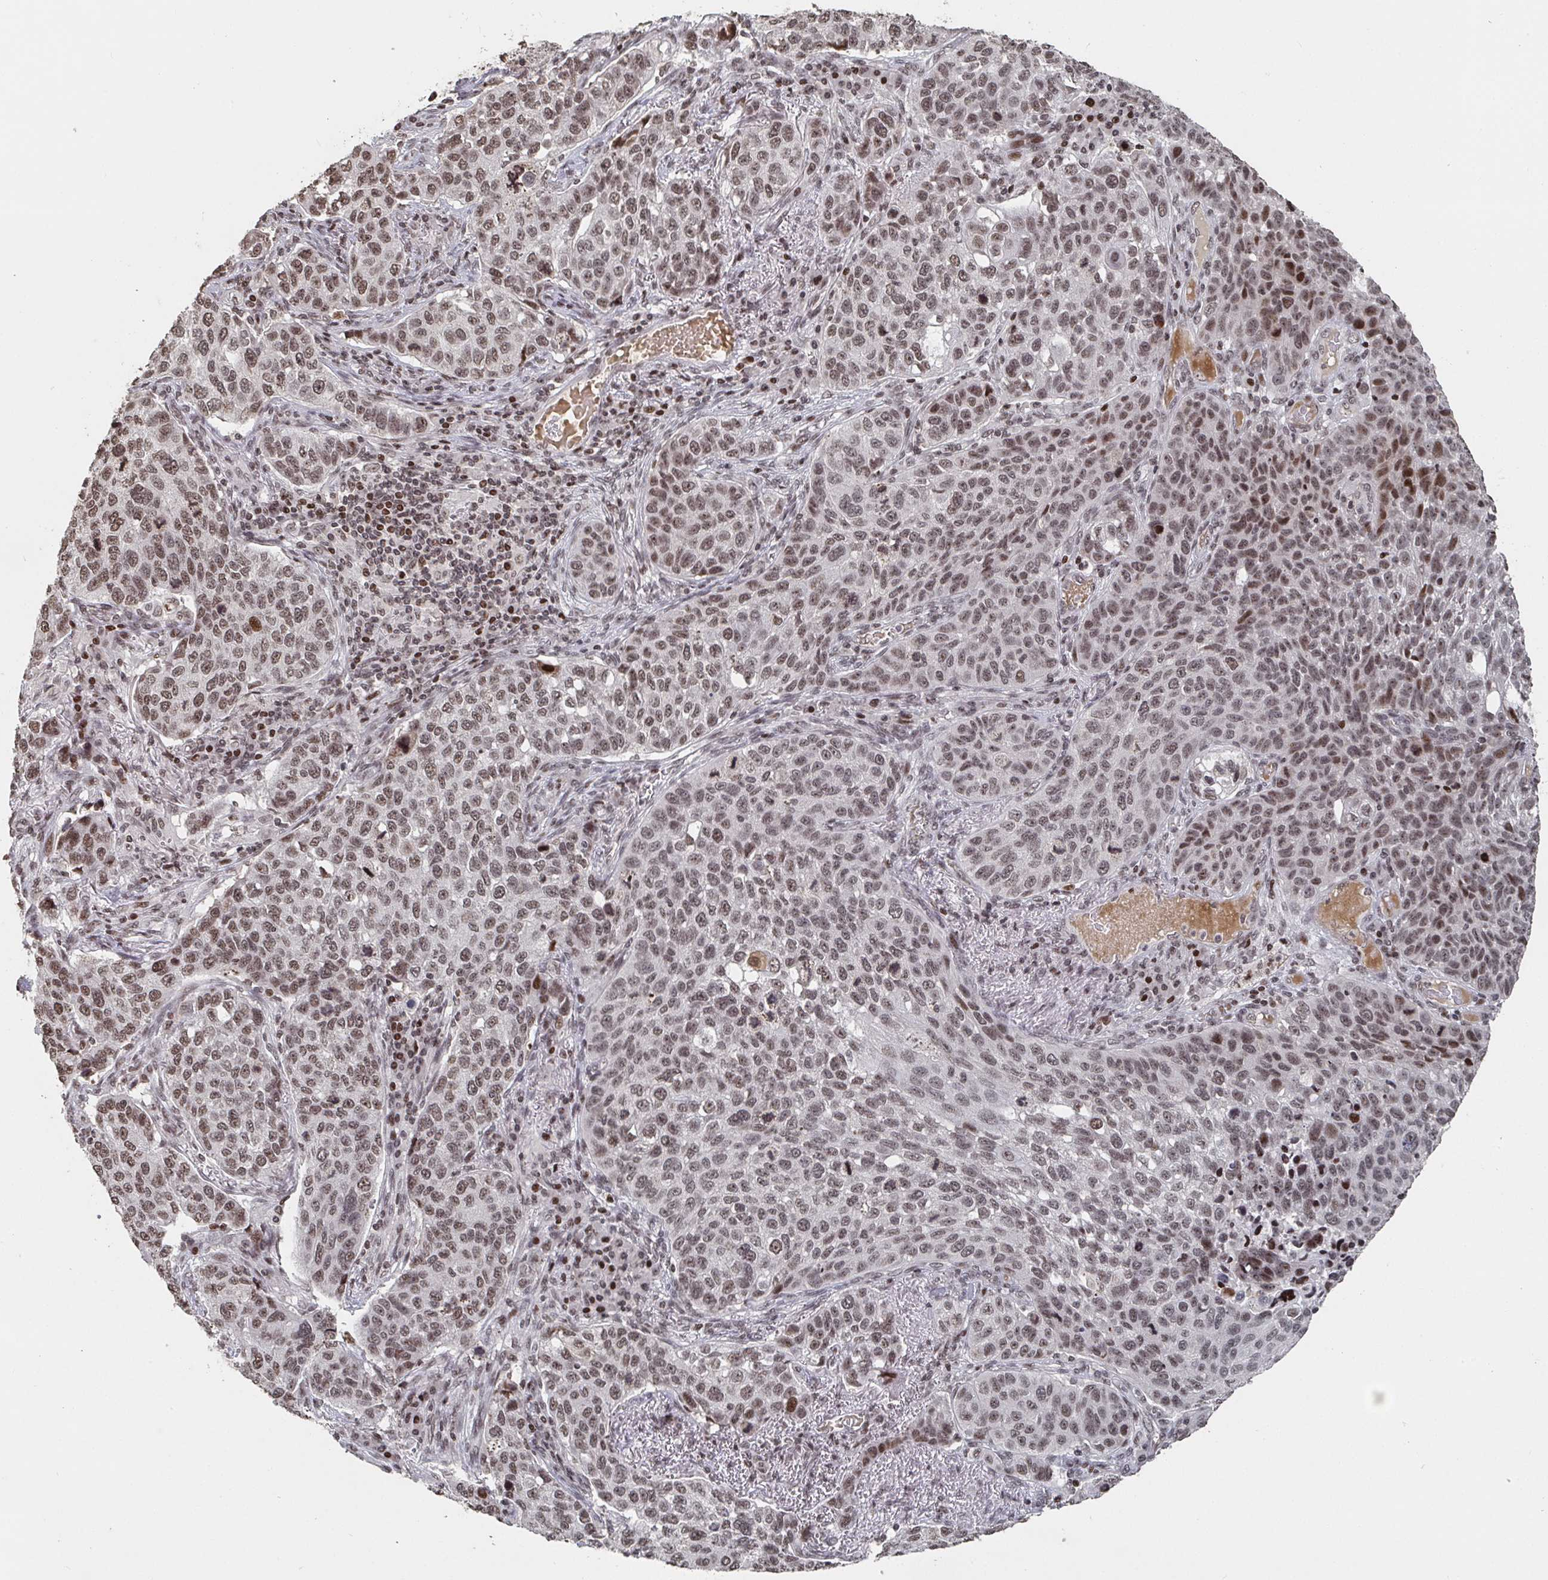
{"staining": {"intensity": "moderate", "quantity": ">75%", "location": "nuclear"}, "tissue": "lung cancer", "cell_type": "Tumor cells", "image_type": "cancer", "snomed": [{"axis": "morphology", "description": "Squamous cell carcinoma, NOS"}, {"axis": "topography", "description": "Lymph node"}, {"axis": "topography", "description": "Lung"}], "caption": "Lung cancer was stained to show a protein in brown. There is medium levels of moderate nuclear staining in approximately >75% of tumor cells. (IHC, brightfield microscopy, high magnification).", "gene": "ZDHHC12", "patient": {"sex": "male", "age": 61}}